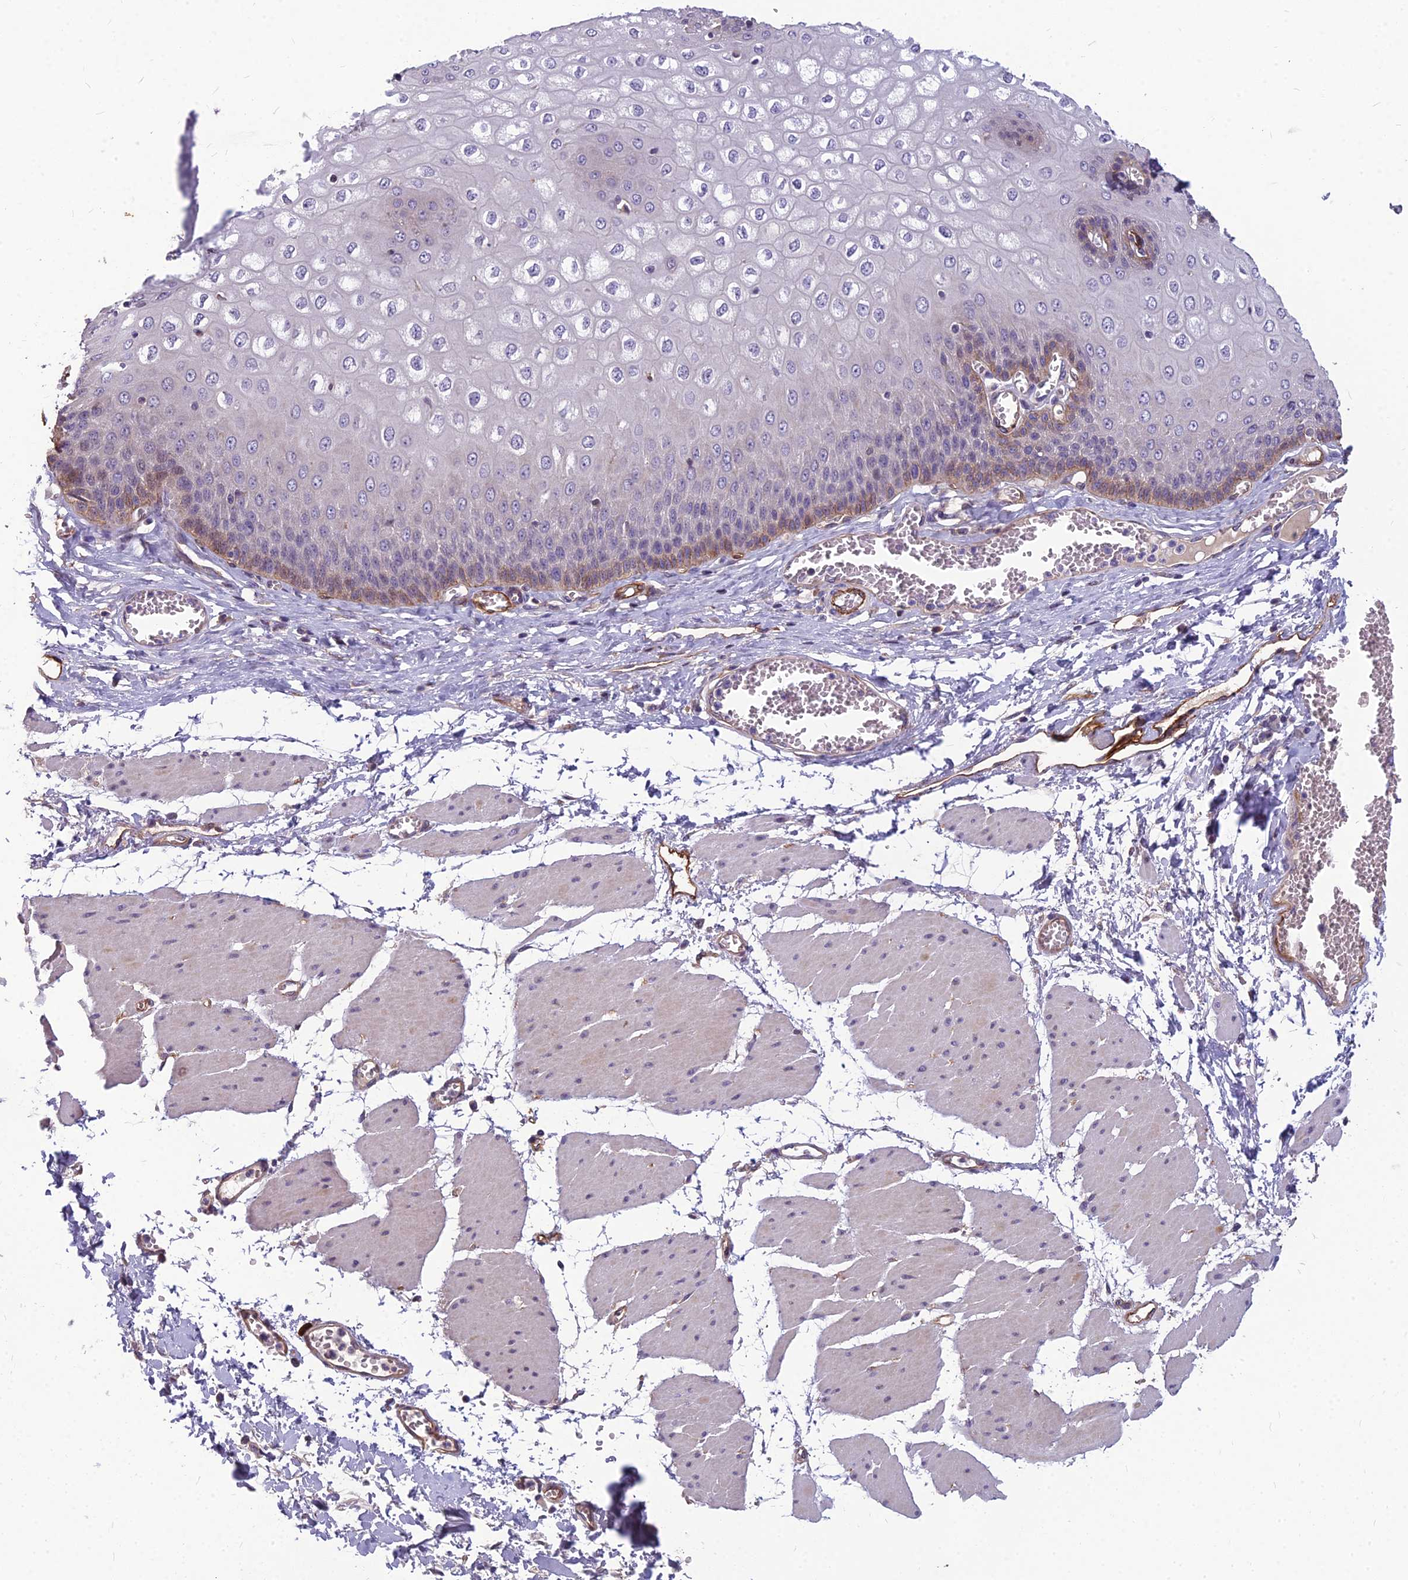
{"staining": {"intensity": "moderate", "quantity": "<25%", "location": "cytoplasmic/membranous"}, "tissue": "esophagus", "cell_type": "Squamous epithelial cells", "image_type": "normal", "snomed": [{"axis": "morphology", "description": "Normal tissue, NOS"}, {"axis": "topography", "description": "Esophagus"}], "caption": "A photomicrograph of esophagus stained for a protein exhibits moderate cytoplasmic/membranous brown staining in squamous epithelial cells.", "gene": "TSPAN15", "patient": {"sex": "male", "age": 60}}